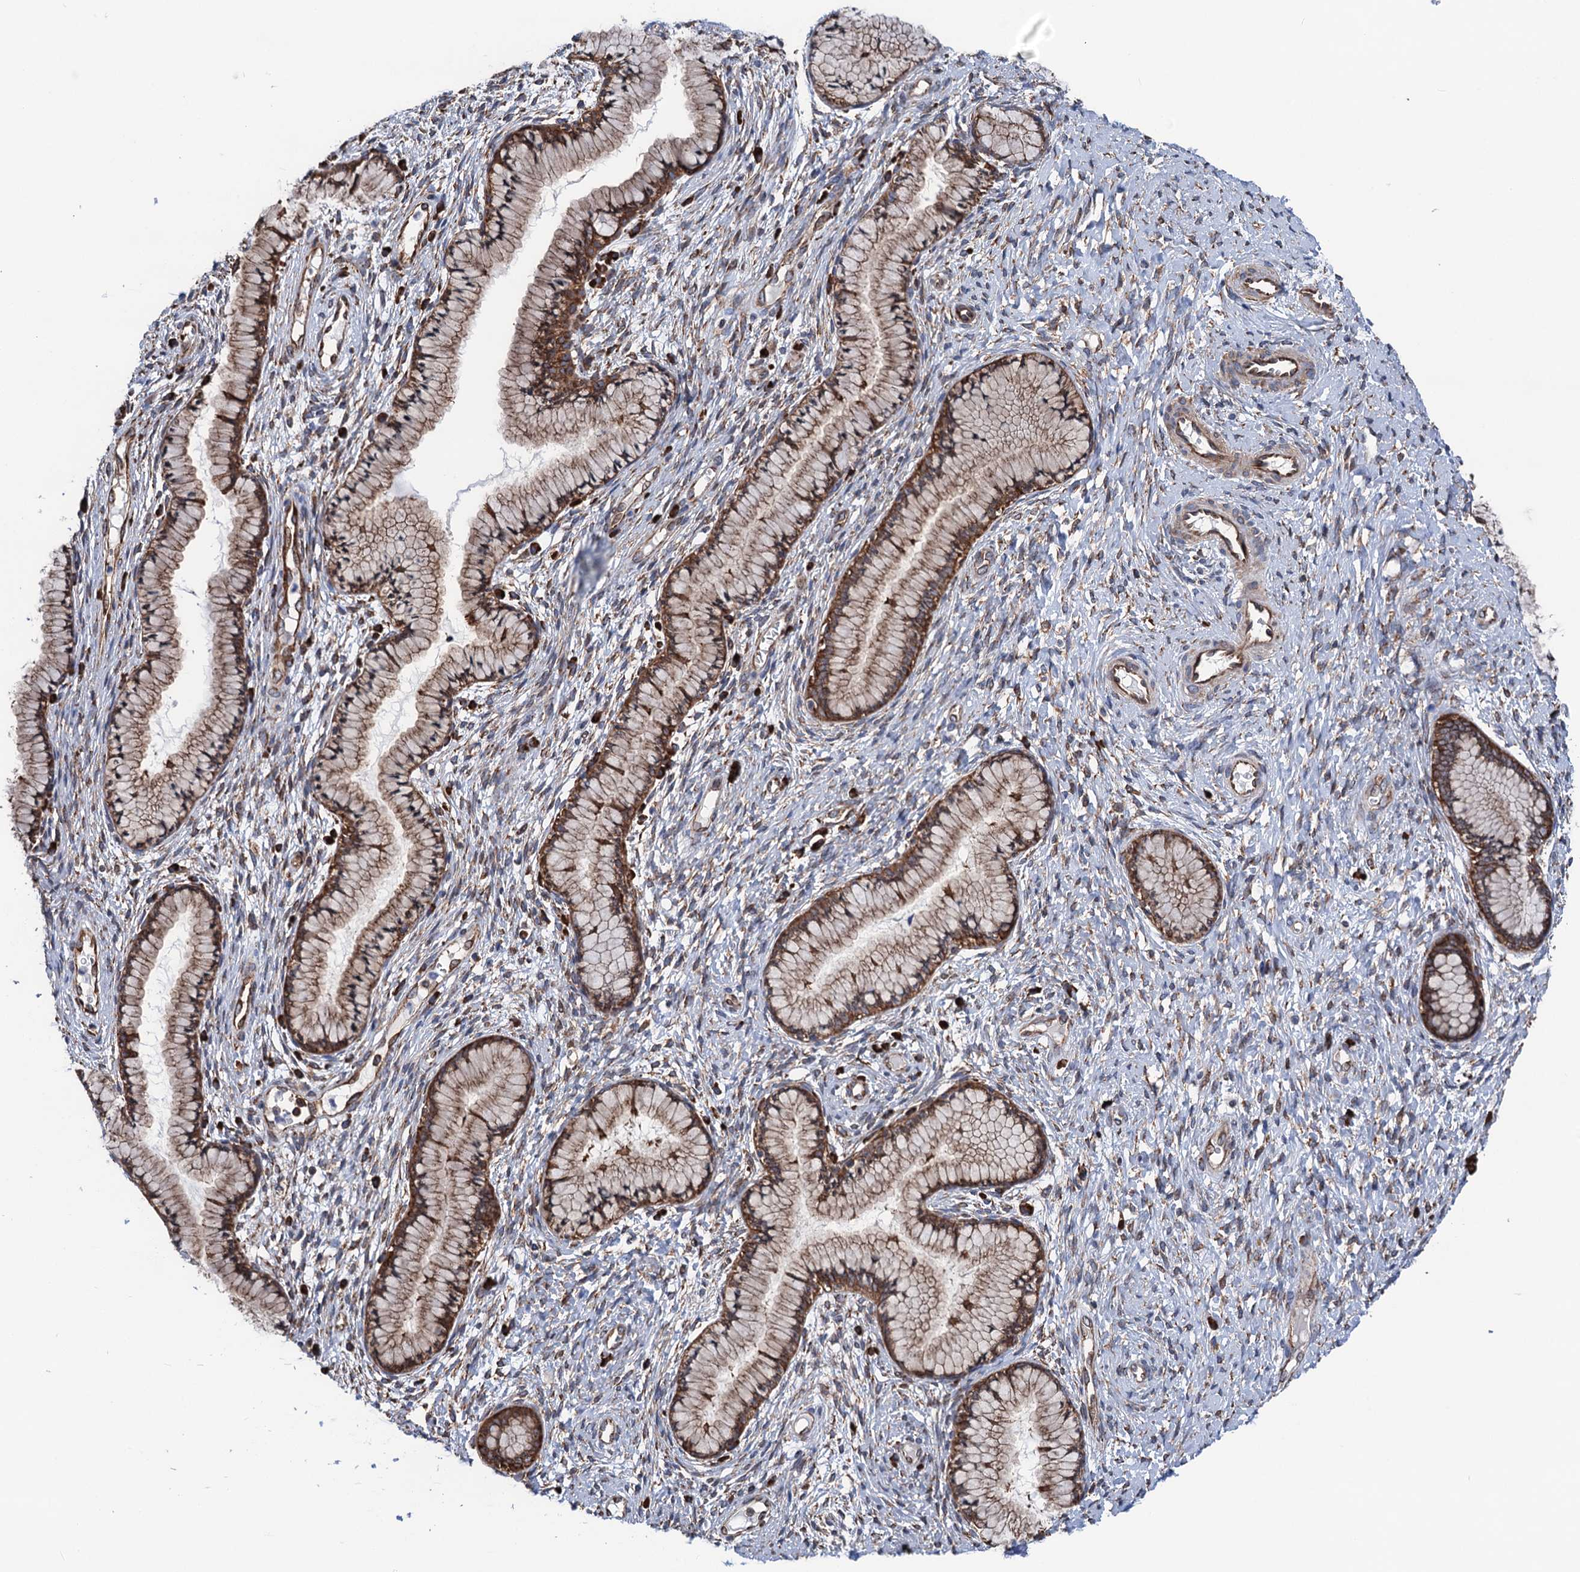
{"staining": {"intensity": "strong", "quantity": ">75%", "location": "cytoplasmic/membranous"}, "tissue": "cervix", "cell_type": "Glandular cells", "image_type": "normal", "snomed": [{"axis": "morphology", "description": "Normal tissue, NOS"}, {"axis": "topography", "description": "Cervix"}], "caption": "Immunohistochemistry staining of unremarkable cervix, which reveals high levels of strong cytoplasmic/membranous expression in approximately >75% of glandular cells indicating strong cytoplasmic/membranous protein expression. The staining was performed using DAB (brown) for protein detection and nuclei were counterstained in hematoxylin (blue).", "gene": "SLC12A7", "patient": {"sex": "female", "age": 42}}